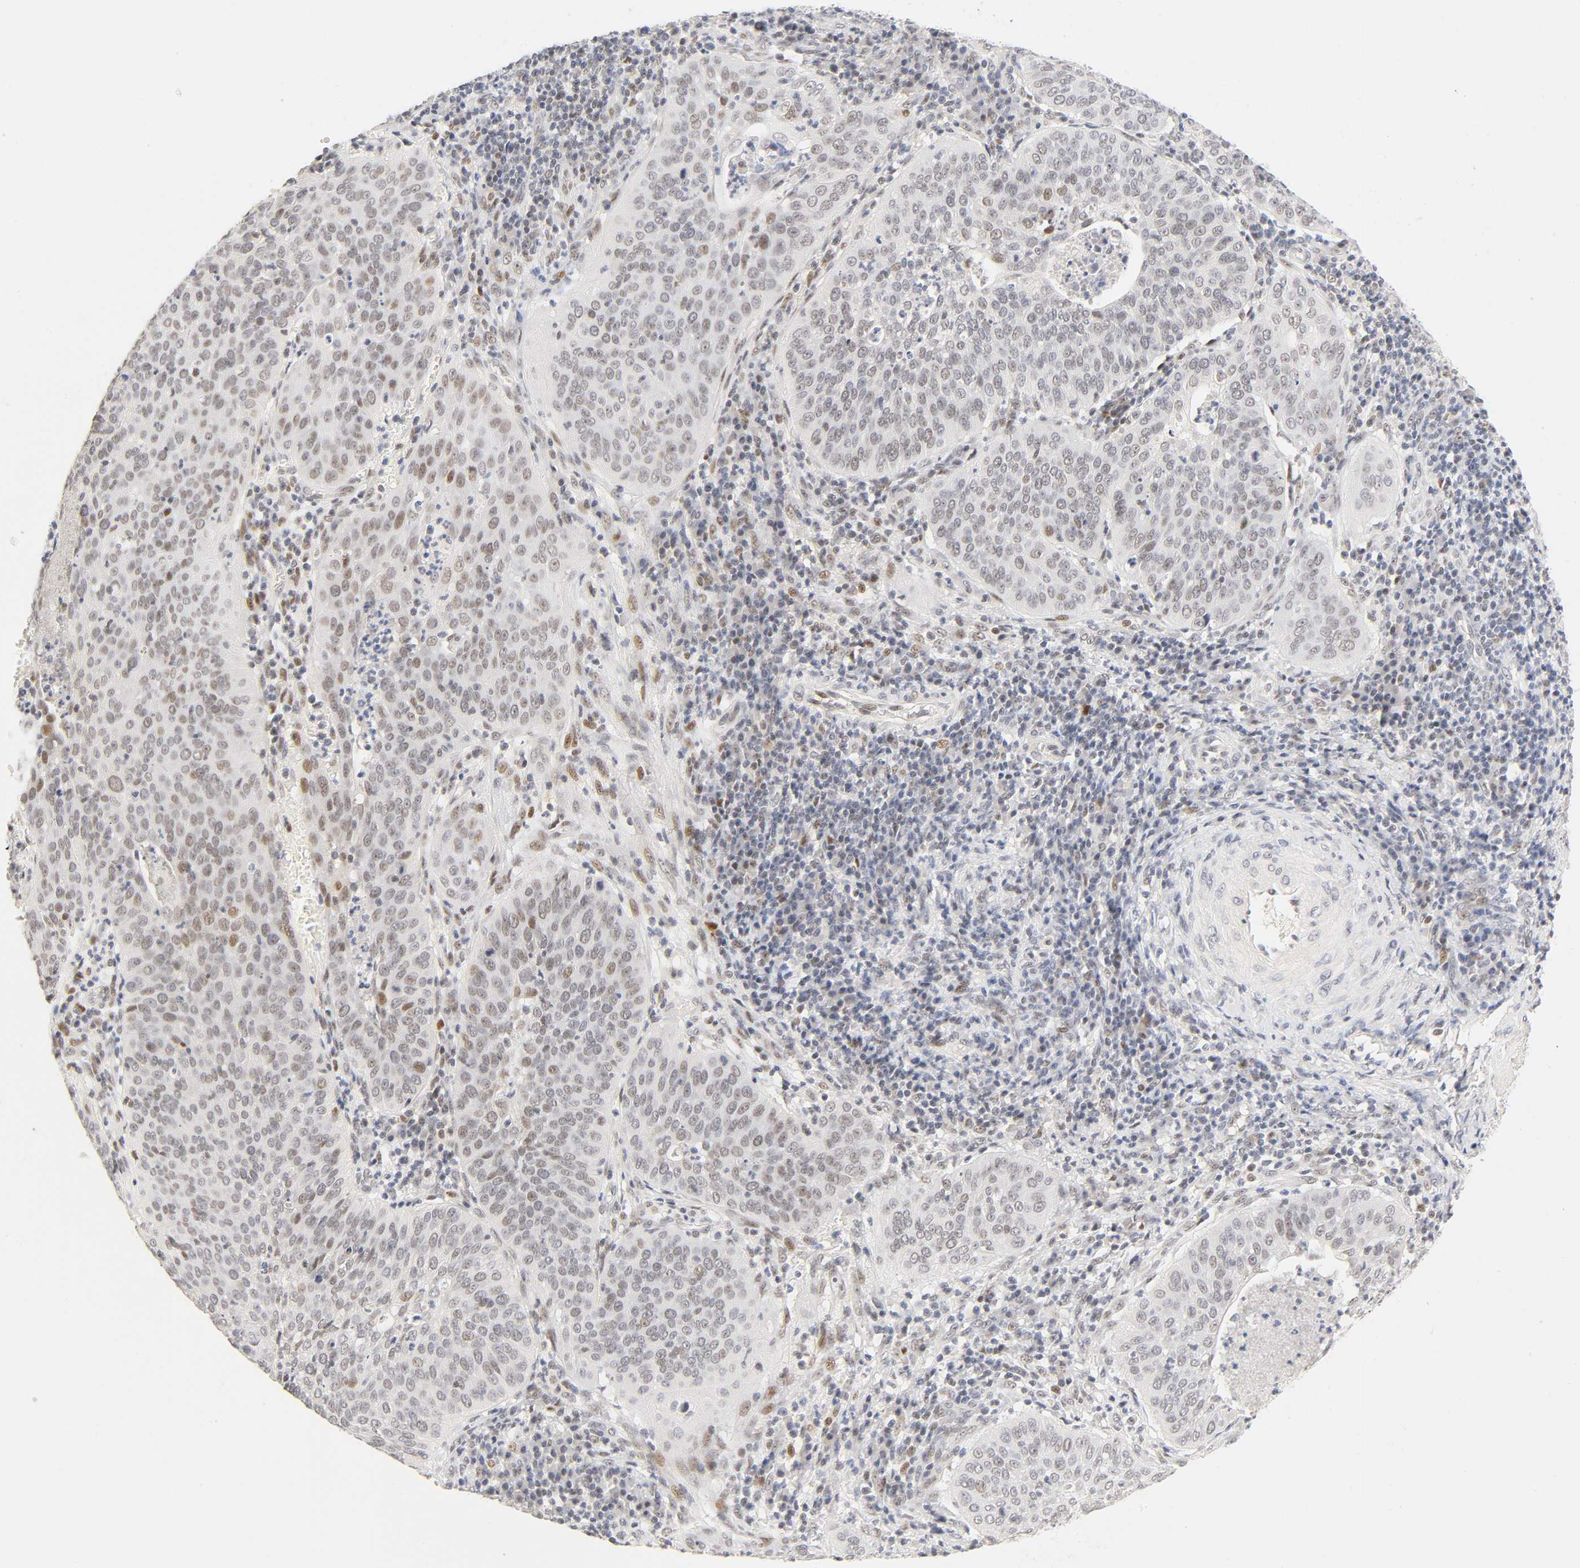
{"staining": {"intensity": "moderate", "quantity": "25%-75%", "location": "nuclear"}, "tissue": "cervical cancer", "cell_type": "Tumor cells", "image_type": "cancer", "snomed": [{"axis": "morphology", "description": "Squamous cell carcinoma, NOS"}, {"axis": "topography", "description": "Cervix"}], "caption": "Protein expression analysis of cervical squamous cell carcinoma displays moderate nuclear expression in about 25%-75% of tumor cells.", "gene": "MNAT1", "patient": {"sex": "female", "age": 39}}